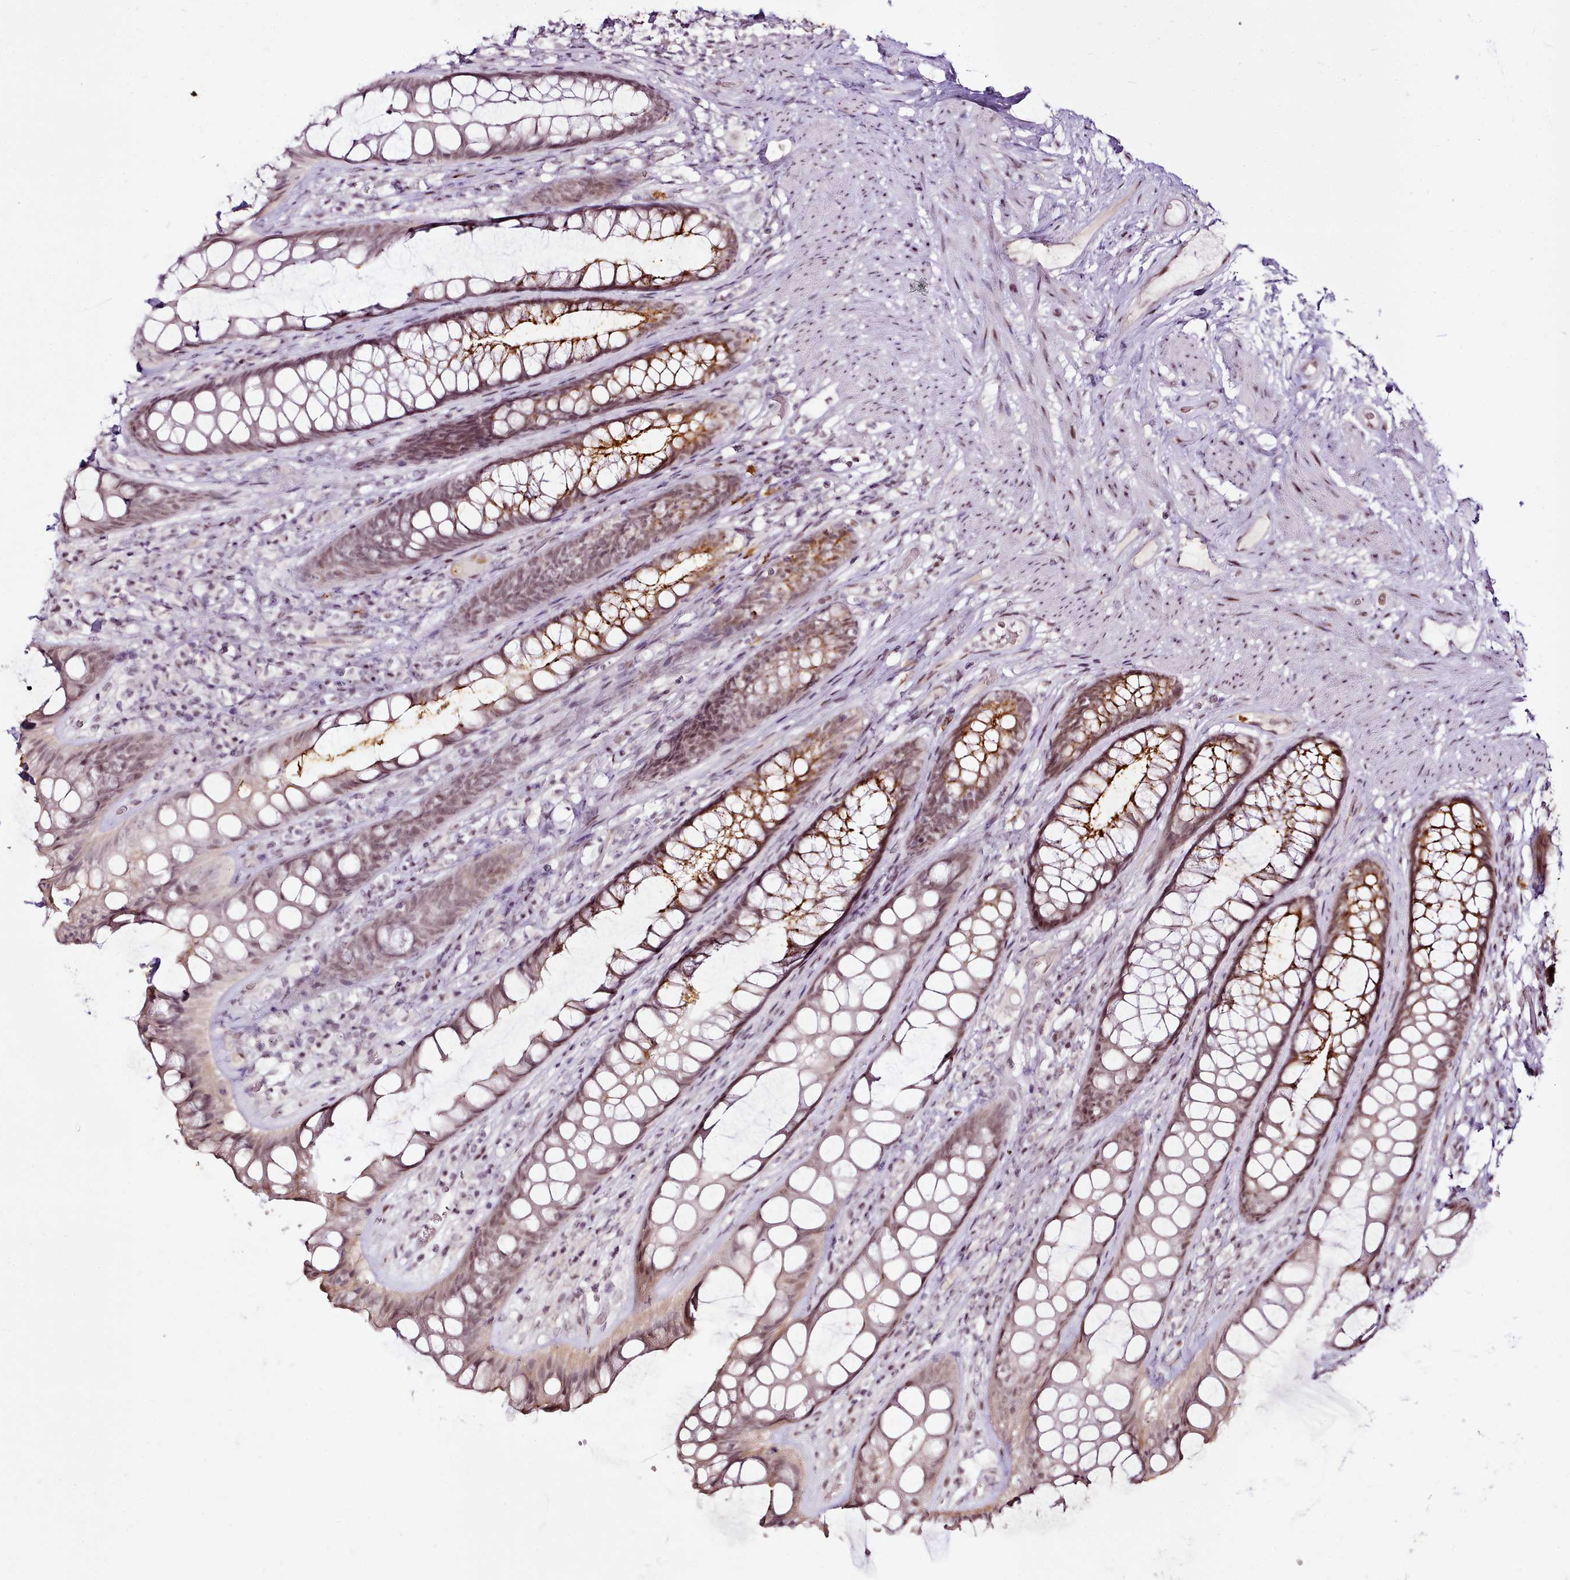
{"staining": {"intensity": "moderate", "quantity": ">75%", "location": "cytoplasmic/membranous,nuclear"}, "tissue": "rectum", "cell_type": "Glandular cells", "image_type": "normal", "snomed": [{"axis": "morphology", "description": "Normal tissue, NOS"}, {"axis": "topography", "description": "Rectum"}], "caption": "Immunohistochemical staining of normal rectum reveals medium levels of moderate cytoplasmic/membranous,nuclear positivity in about >75% of glandular cells. (DAB IHC with brightfield microscopy, high magnification).", "gene": "SYT15B", "patient": {"sex": "male", "age": 74}}